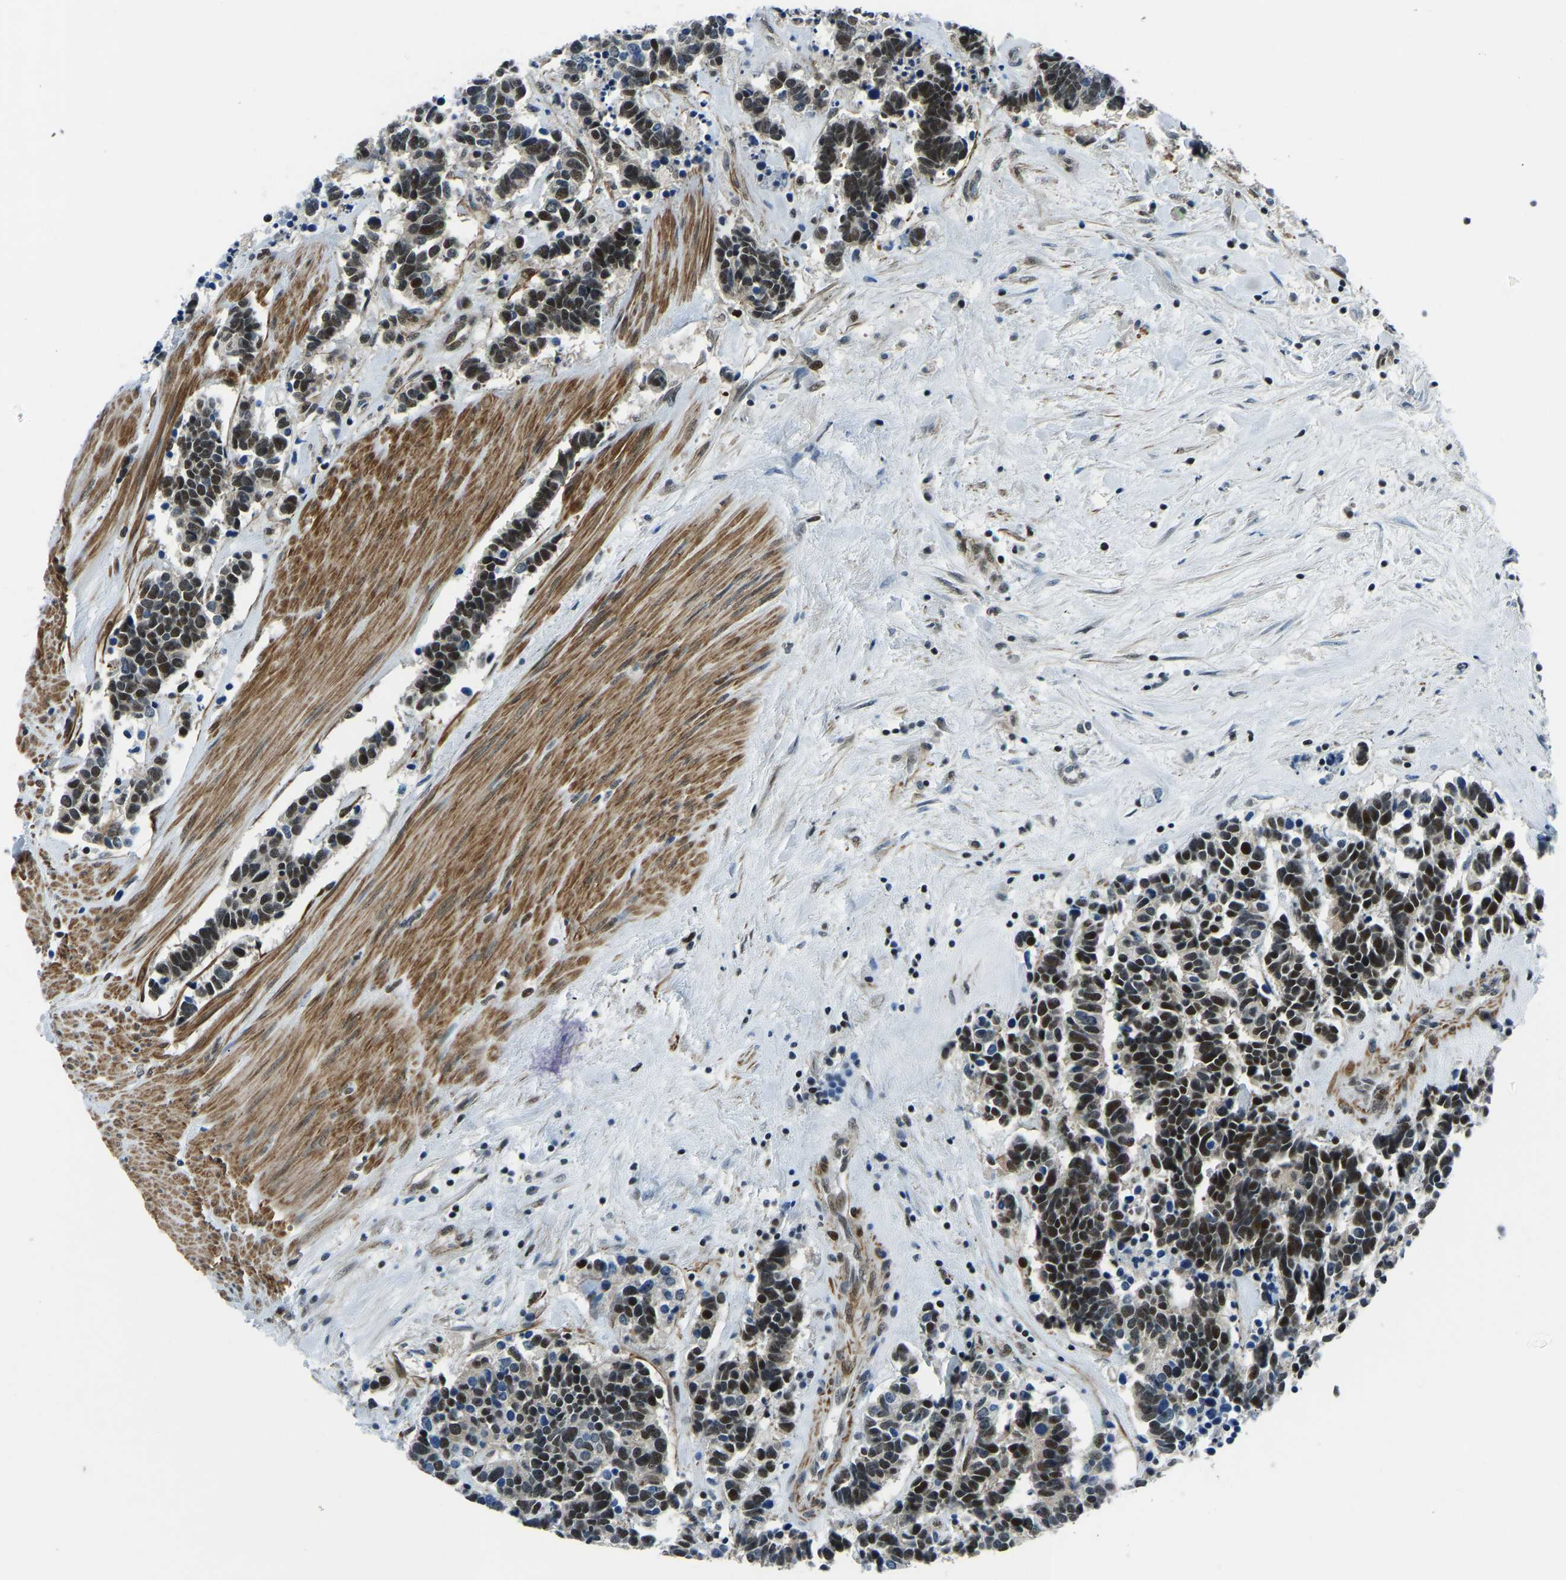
{"staining": {"intensity": "strong", "quantity": ">75%", "location": "nuclear"}, "tissue": "carcinoid", "cell_type": "Tumor cells", "image_type": "cancer", "snomed": [{"axis": "morphology", "description": "Carcinoma, NOS"}, {"axis": "morphology", "description": "Carcinoid, malignant, NOS"}, {"axis": "topography", "description": "Urinary bladder"}], "caption": "A high-resolution histopathology image shows IHC staining of carcinoid (malignant), which exhibits strong nuclear expression in about >75% of tumor cells.", "gene": "PRCC", "patient": {"sex": "male", "age": 57}}